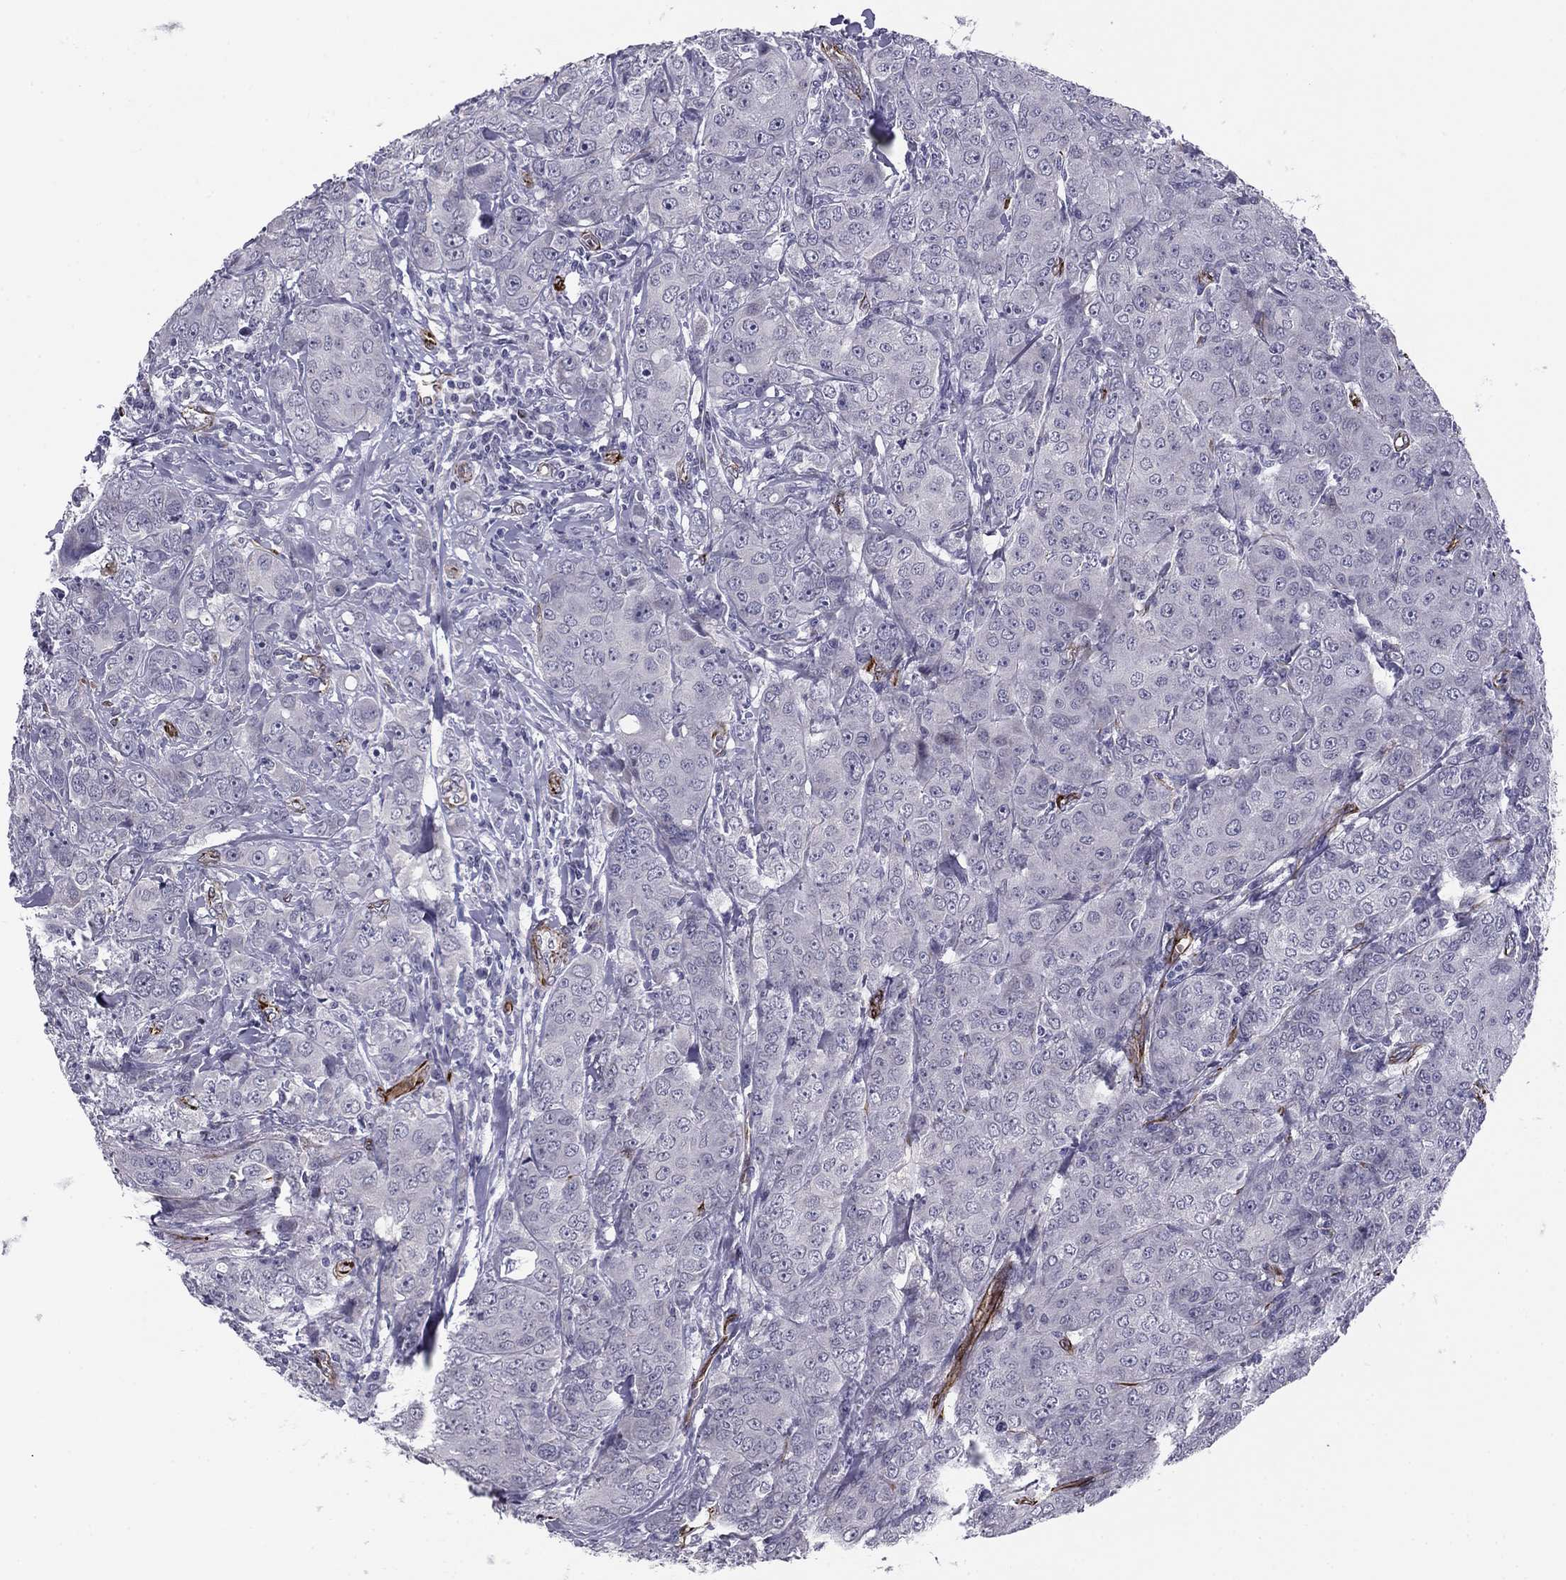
{"staining": {"intensity": "negative", "quantity": "none", "location": "none"}, "tissue": "breast cancer", "cell_type": "Tumor cells", "image_type": "cancer", "snomed": [{"axis": "morphology", "description": "Duct carcinoma"}, {"axis": "topography", "description": "Breast"}], "caption": "Breast intraductal carcinoma was stained to show a protein in brown. There is no significant positivity in tumor cells.", "gene": "ANKS4B", "patient": {"sex": "female", "age": 43}}